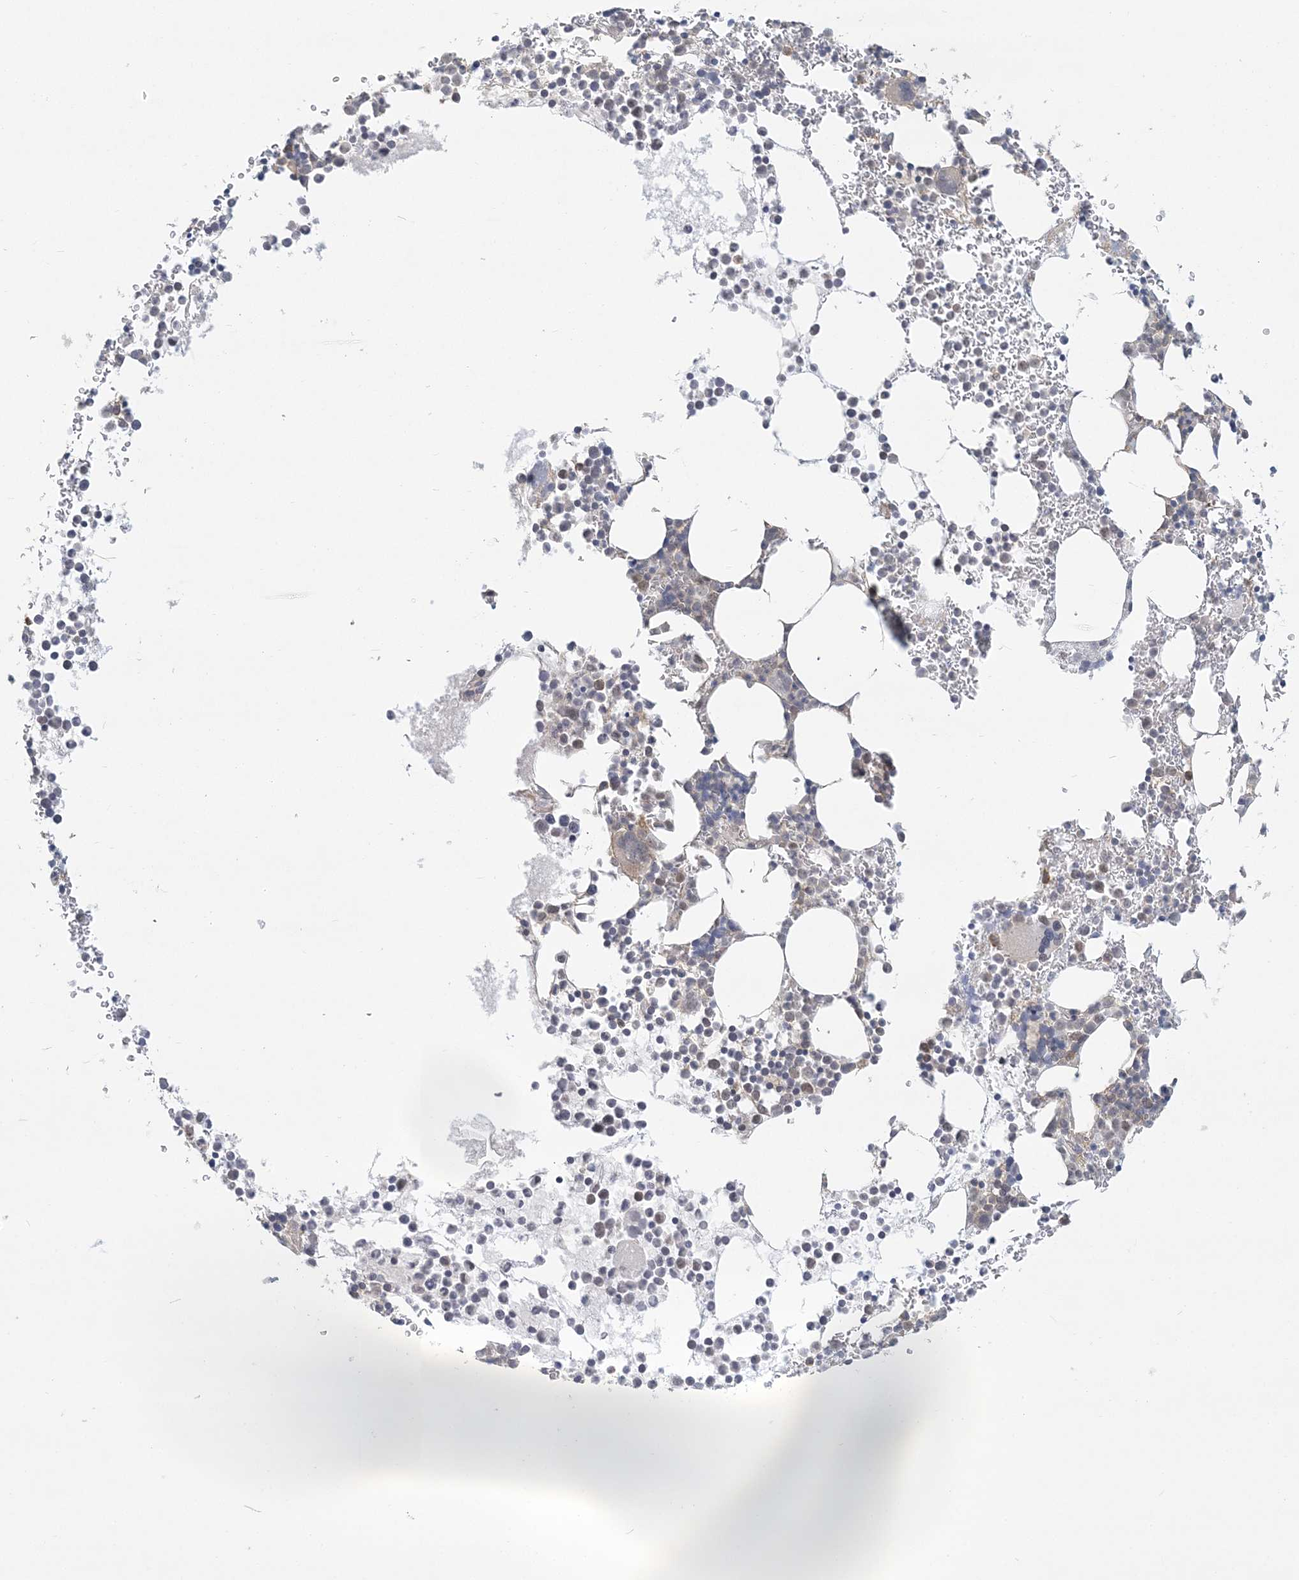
{"staining": {"intensity": "weak", "quantity": "<25%", "location": "nuclear"}, "tissue": "bone marrow", "cell_type": "Hematopoietic cells", "image_type": "normal", "snomed": [{"axis": "morphology", "description": "Normal tissue, NOS"}, {"axis": "topography", "description": "Bone marrow"}], "caption": "Histopathology image shows no protein positivity in hematopoietic cells of benign bone marrow.", "gene": "ANKS1A", "patient": {"sex": "female", "age": 78}}